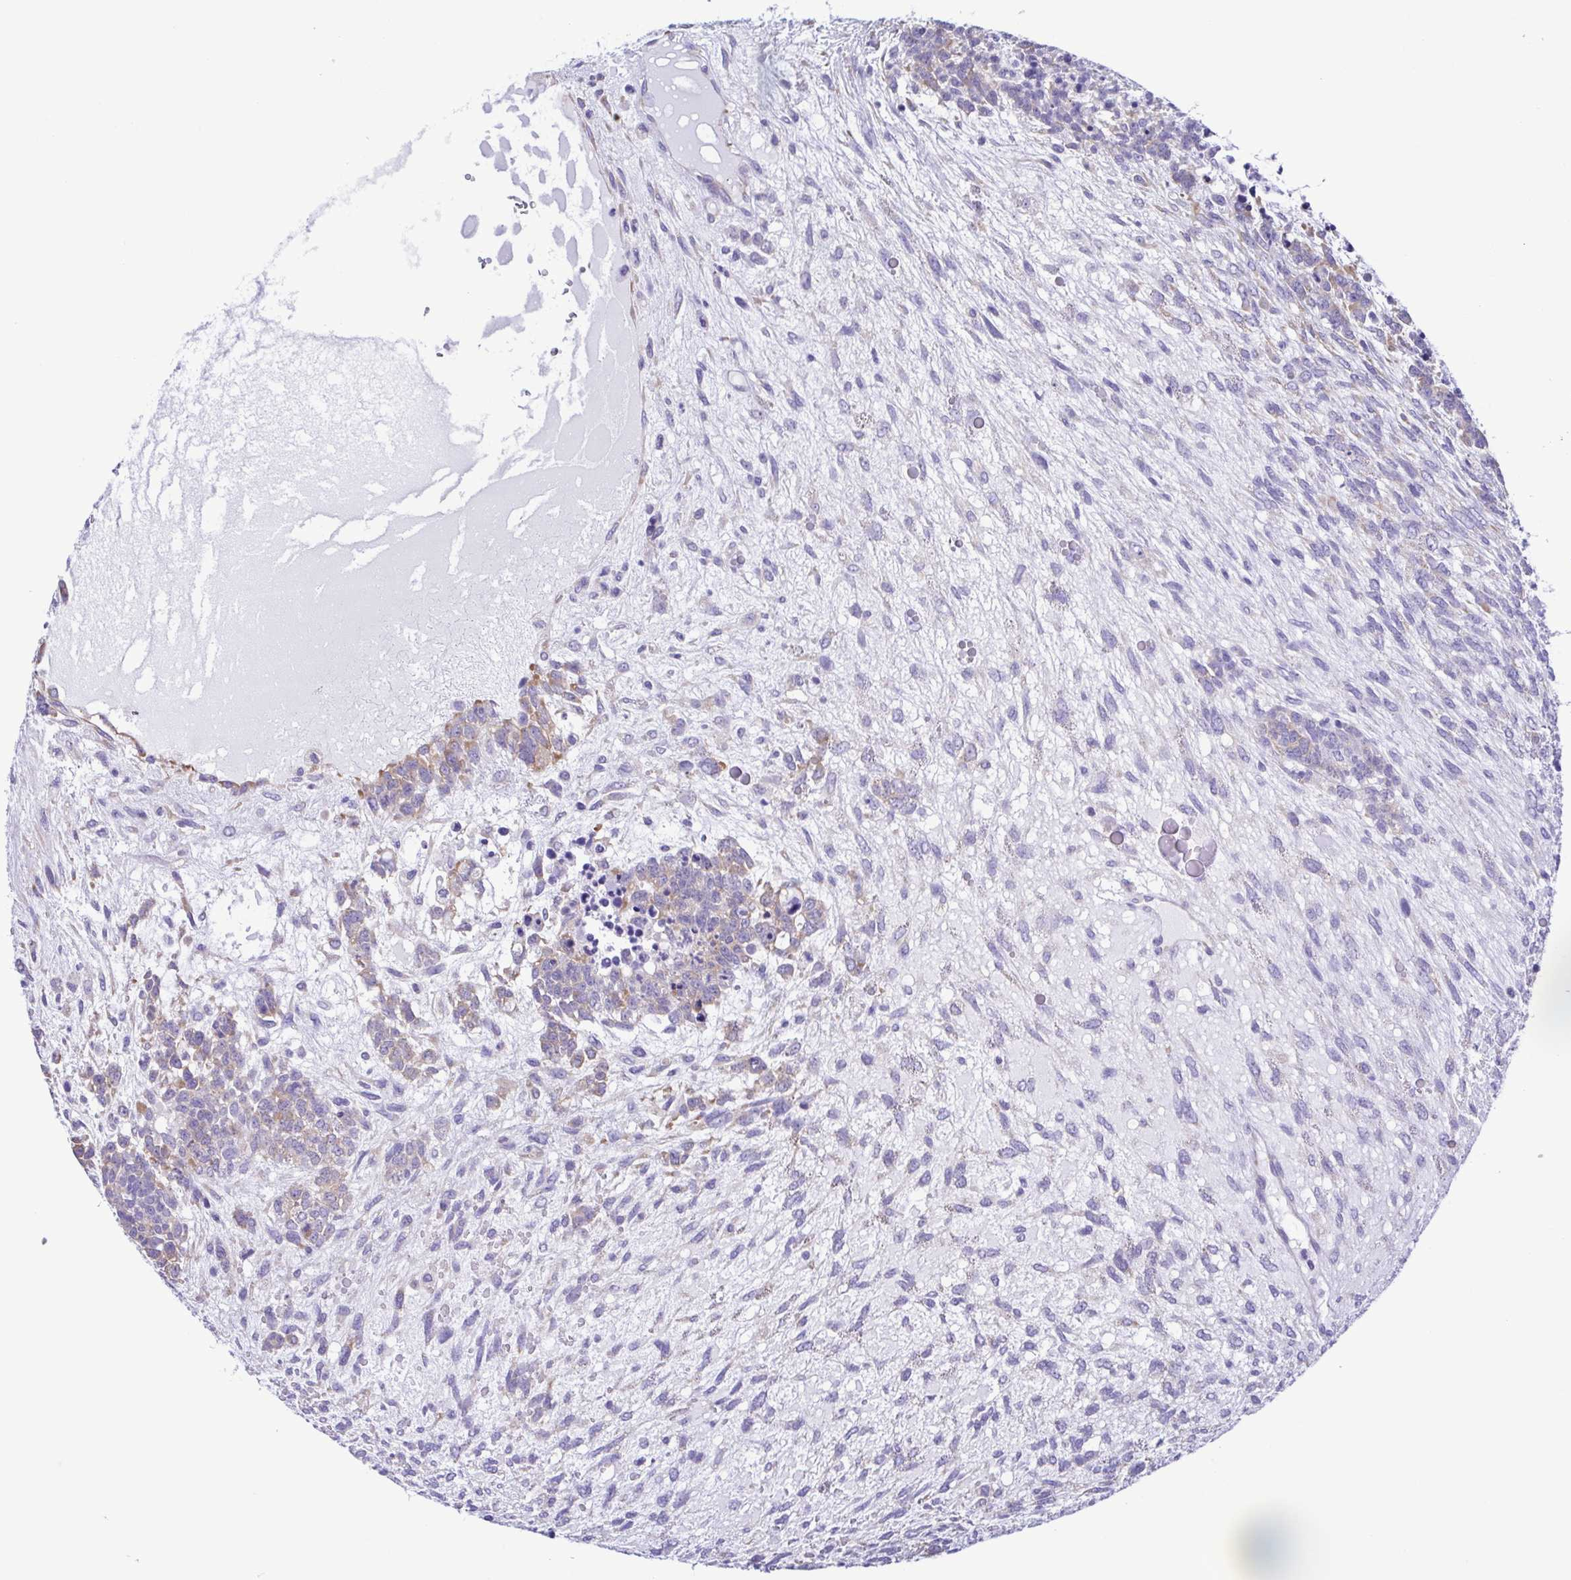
{"staining": {"intensity": "weak", "quantity": "<25%", "location": "cytoplasmic/membranous"}, "tissue": "testis cancer", "cell_type": "Tumor cells", "image_type": "cancer", "snomed": [{"axis": "morphology", "description": "Carcinoma, Embryonal, NOS"}, {"axis": "topography", "description": "Testis"}], "caption": "The IHC histopathology image has no significant staining in tumor cells of testis cancer tissue.", "gene": "TNNI3", "patient": {"sex": "male", "age": 23}}